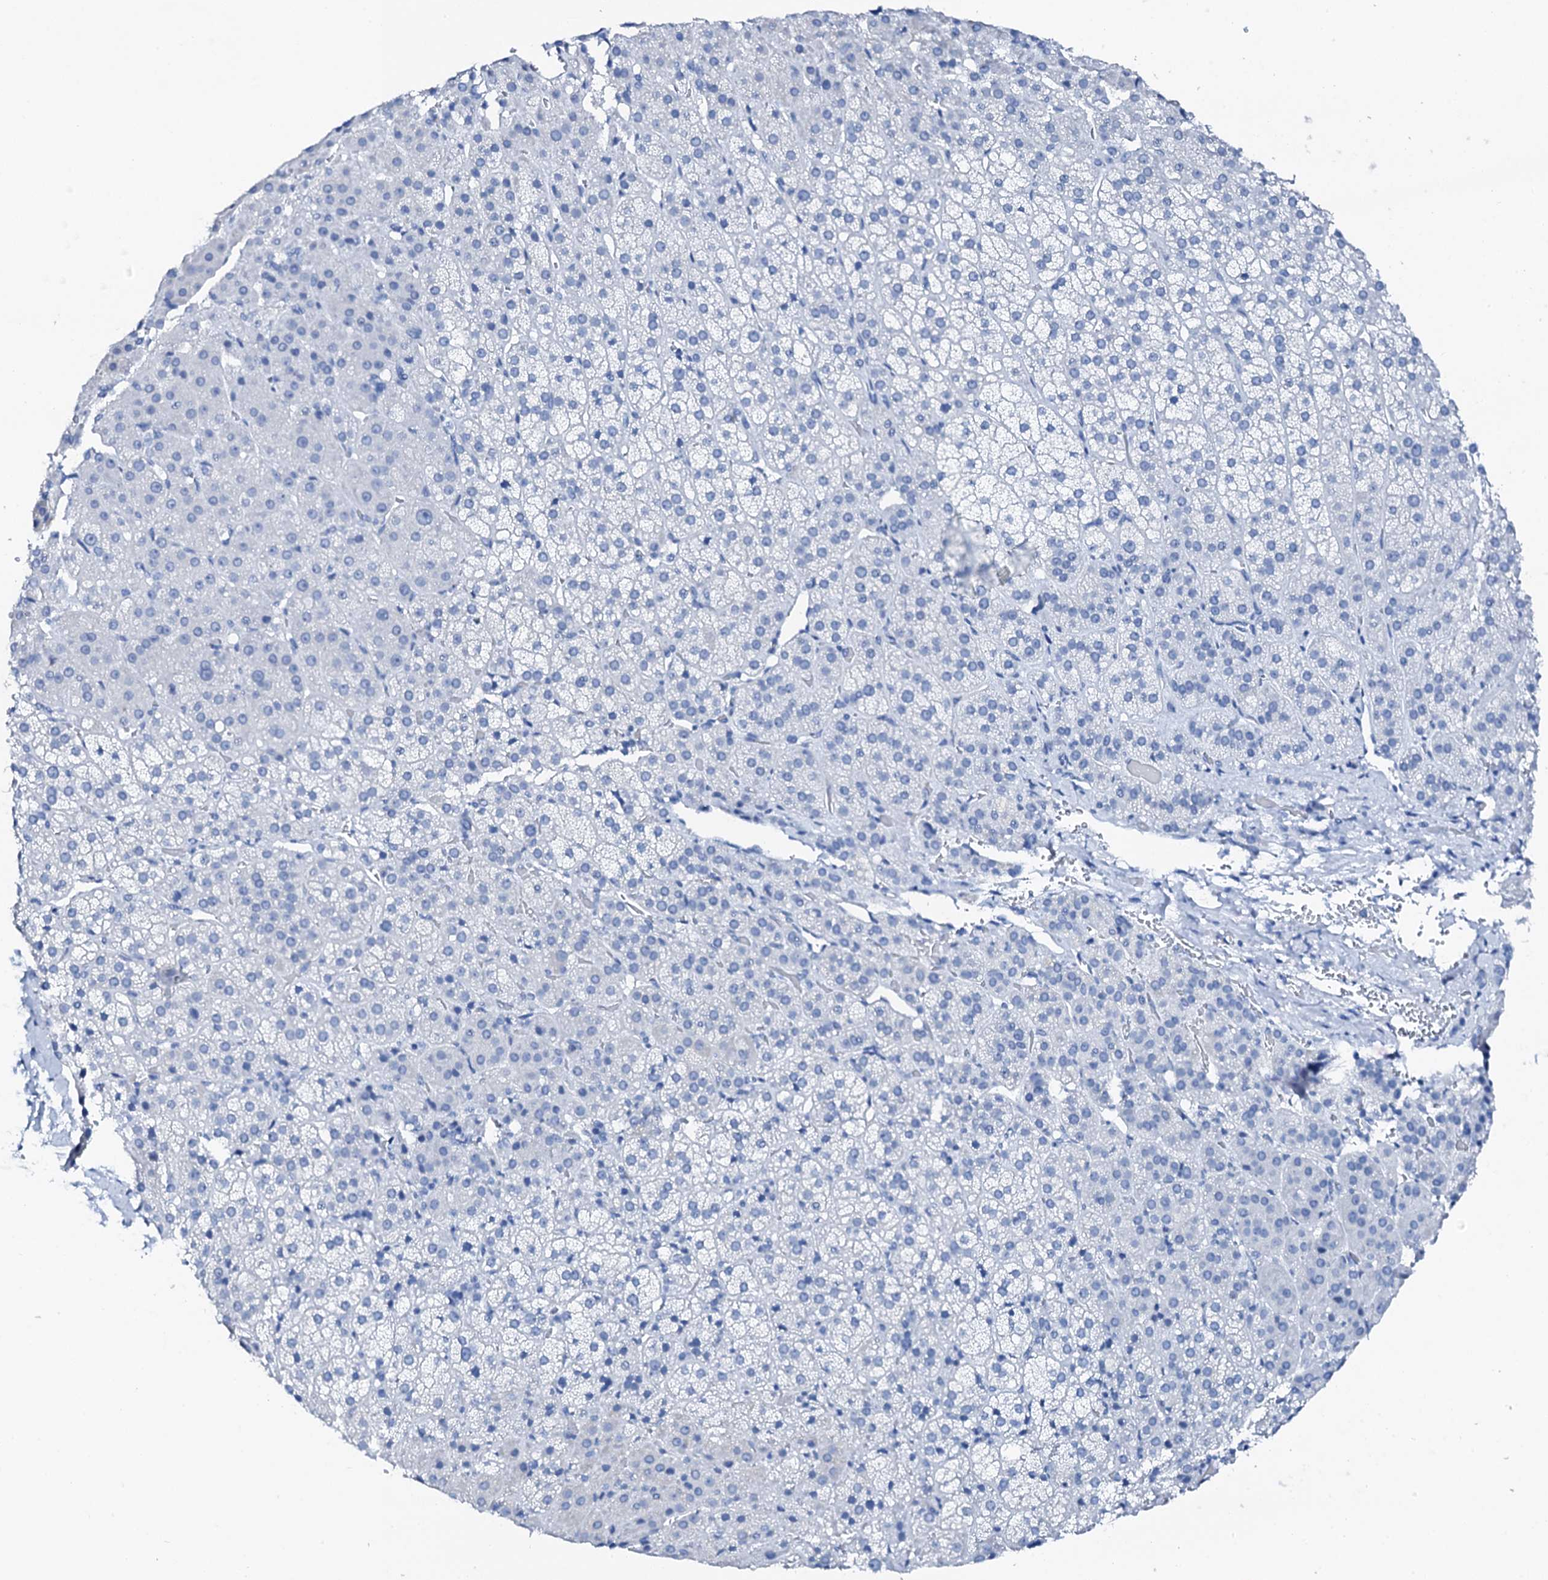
{"staining": {"intensity": "negative", "quantity": "none", "location": "none"}, "tissue": "adrenal gland", "cell_type": "Glandular cells", "image_type": "normal", "snomed": [{"axis": "morphology", "description": "Normal tissue, NOS"}, {"axis": "topography", "description": "Adrenal gland"}], "caption": "Human adrenal gland stained for a protein using immunohistochemistry exhibits no expression in glandular cells.", "gene": "PTH", "patient": {"sex": "female", "age": 57}}